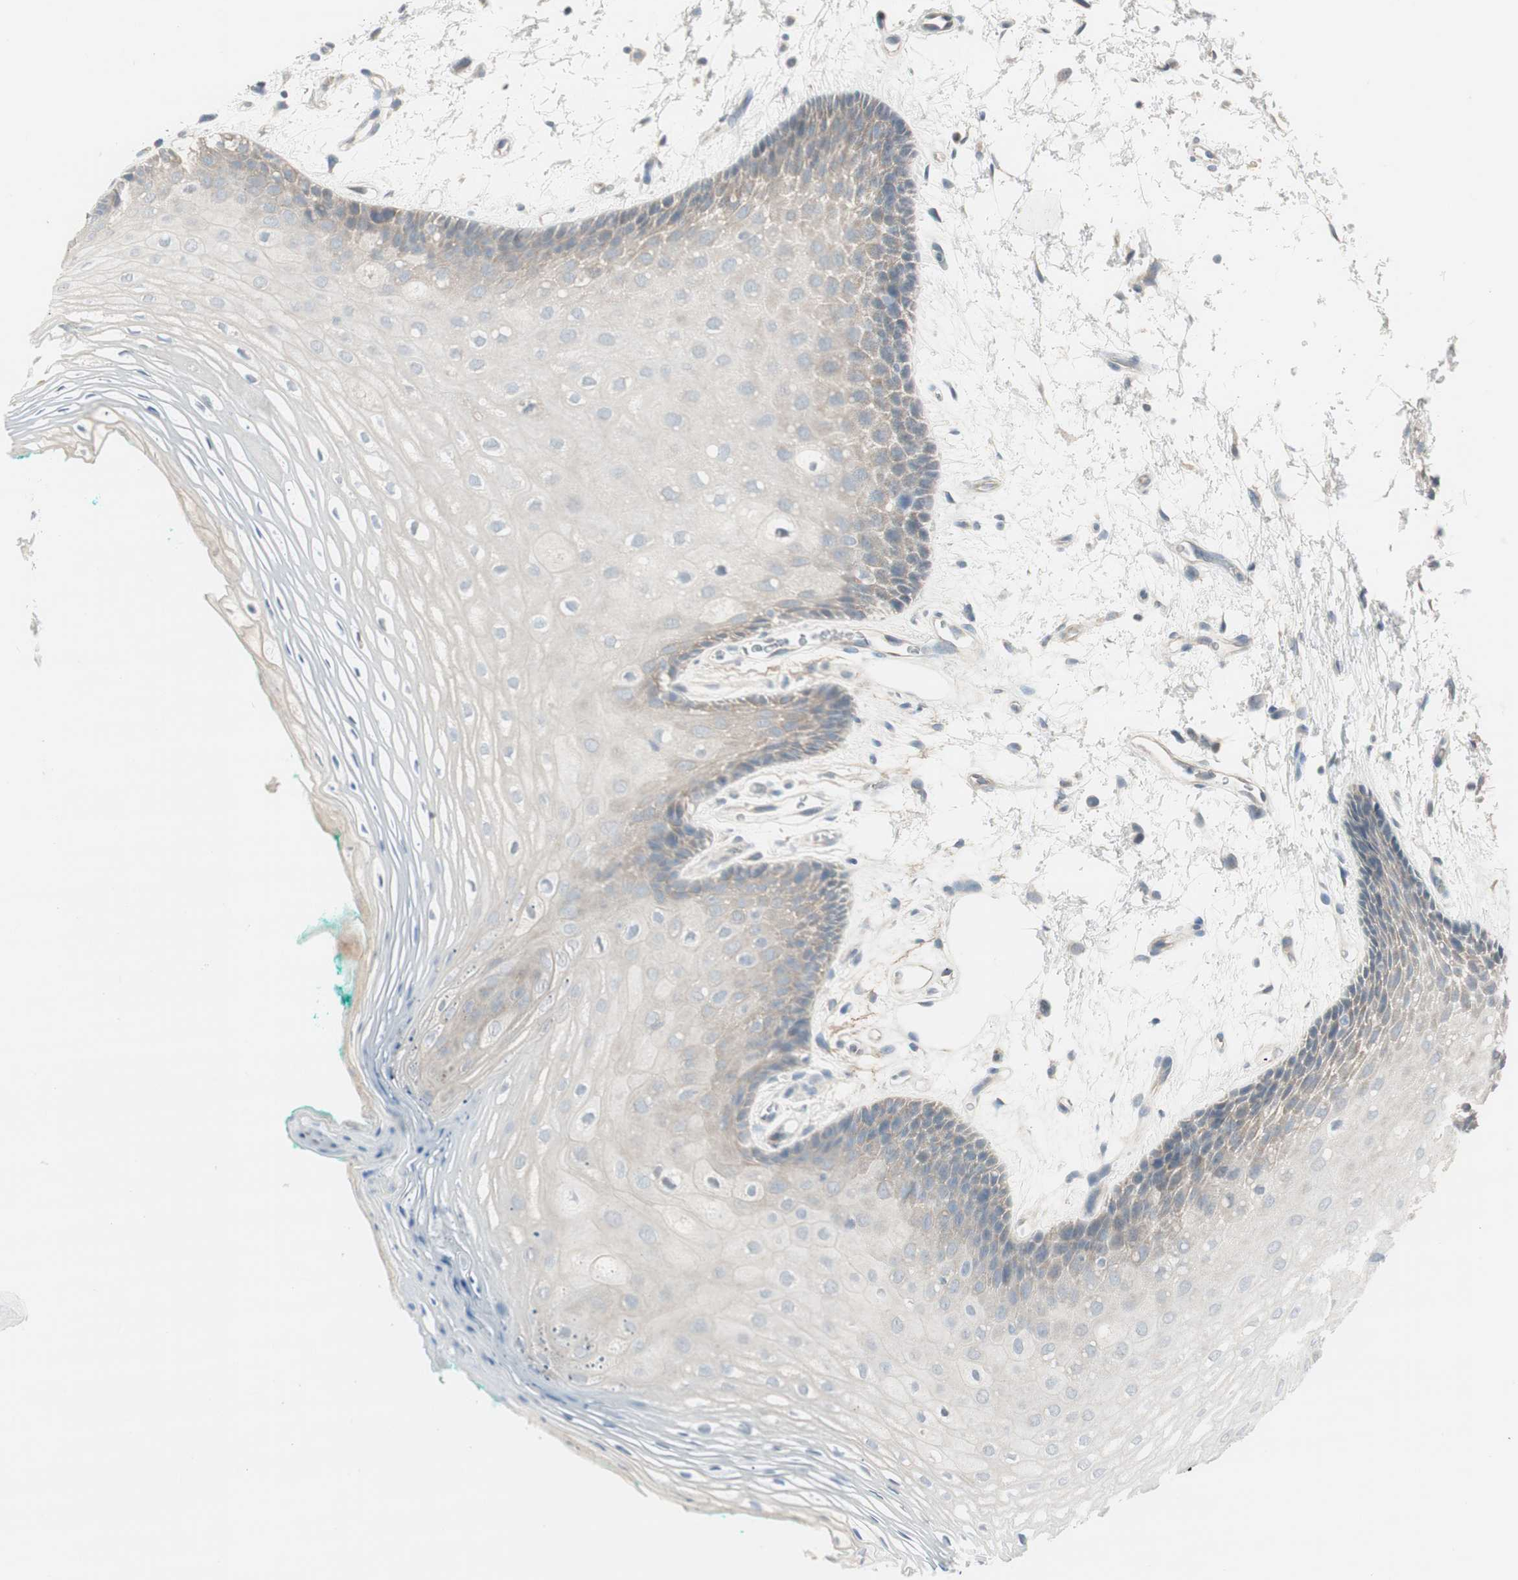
{"staining": {"intensity": "weak", "quantity": "<25%", "location": "cytoplasmic/membranous"}, "tissue": "oral mucosa", "cell_type": "Squamous epithelial cells", "image_type": "normal", "snomed": [{"axis": "morphology", "description": "Normal tissue, NOS"}, {"axis": "topography", "description": "Skeletal muscle"}, {"axis": "topography", "description": "Oral tissue"}, {"axis": "topography", "description": "Peripheral nerve tissue"}], "caption": "Squamous epithelial cells show no significant protein positivity in unremarkable oral mucosa. (Stains: DAB immunohistochemistry with hematoxylin counter stain, Microscopy: brightfield microscopy at high magnification).", "gene": "EVA1A", "patient": {"sex": "female", "age": 84}}